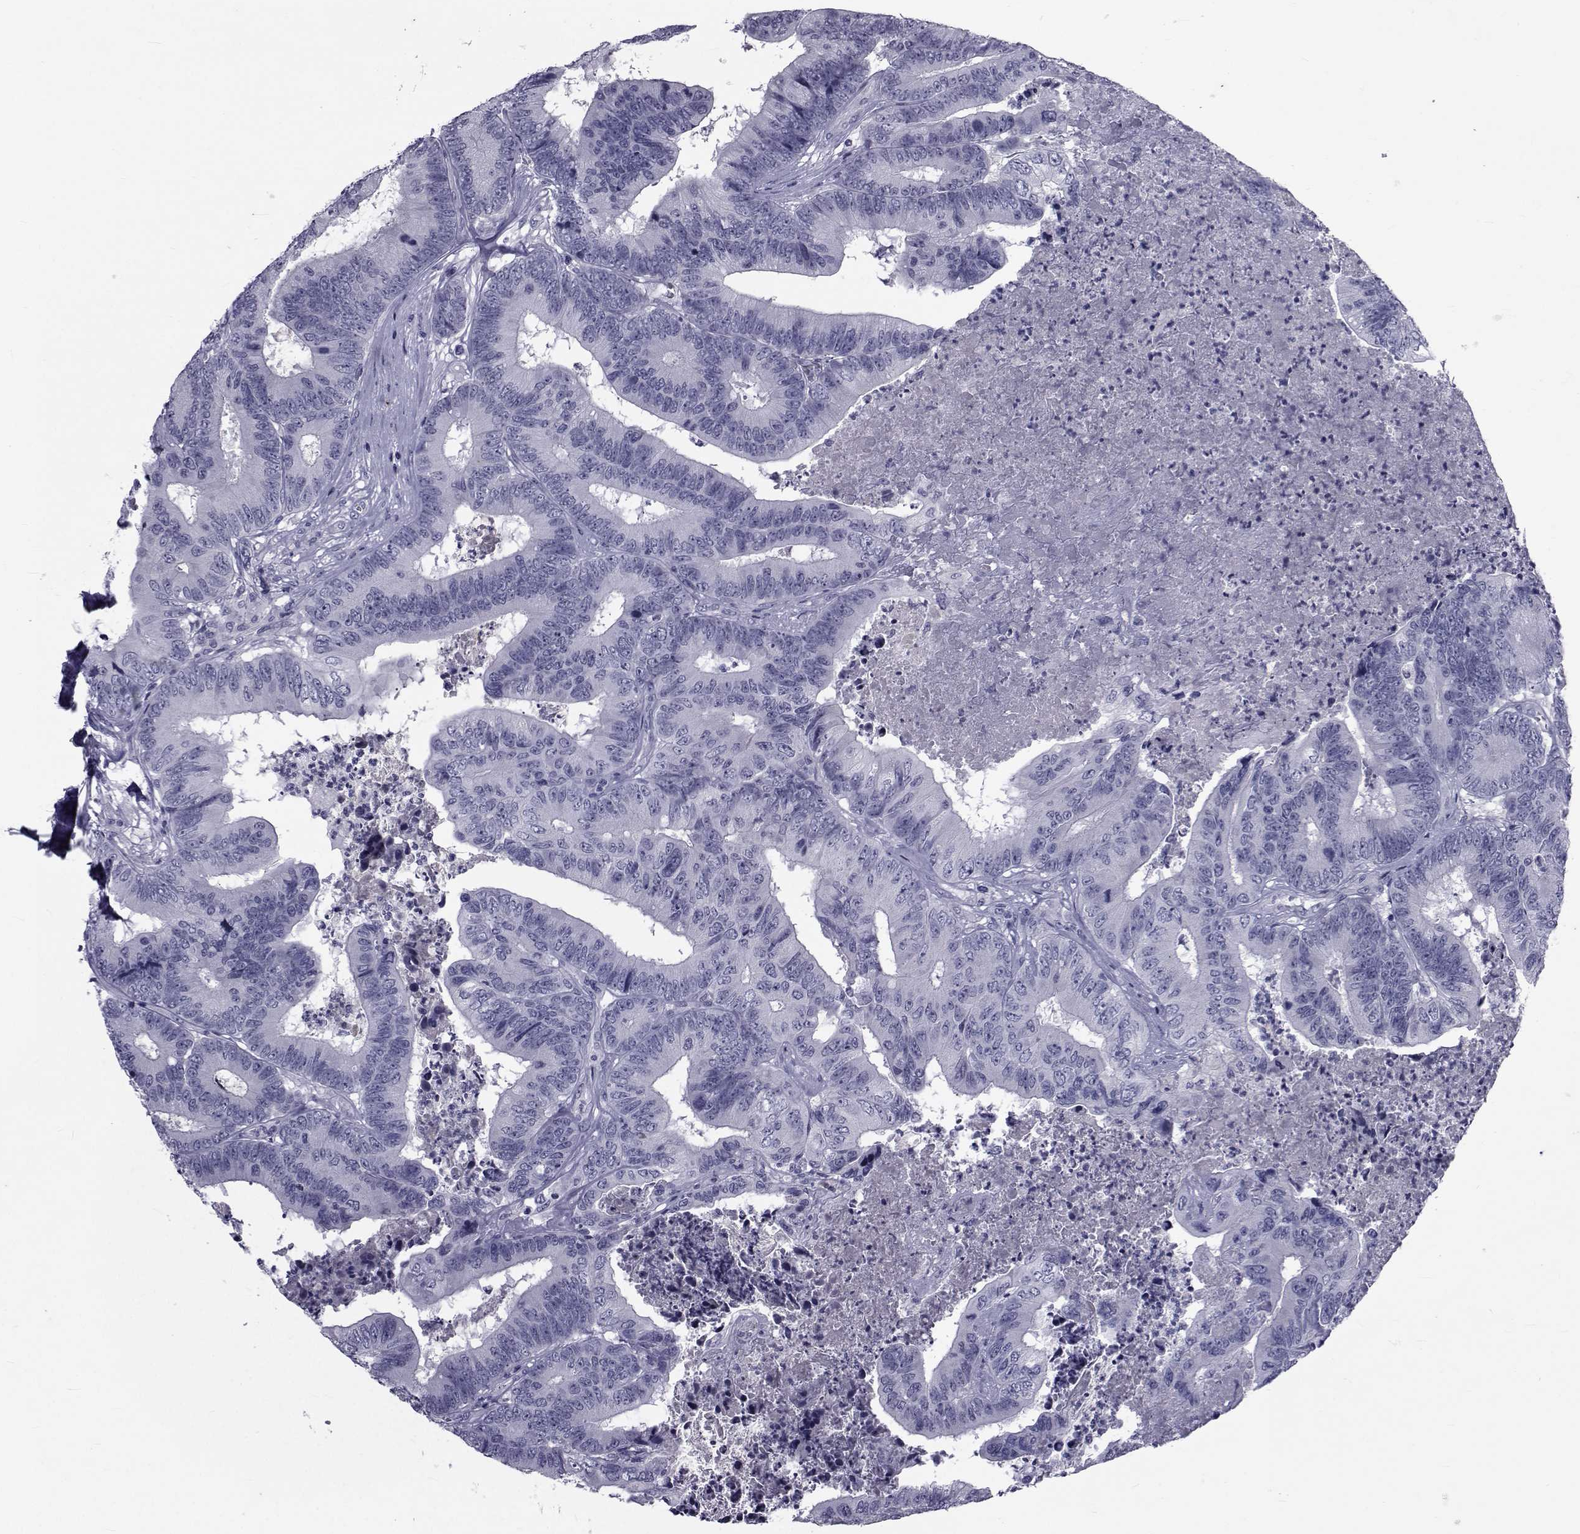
{"staining": {"intensity": "negative", "quantity": "none", "location": "none"}, "tissue": "colorectal cancer", "cell_type": "Tumor cells", "image_type": "cancer", "snomed": [{"axis": "morphology", "description": "Adenocarcinoma, NOS"}, {"axis": "topography", "description": "Colon"}], "caption": "This micrograph is of colorectal cancer stained with immunohistochemistry to label a protein in brown with the nuclei are counter-stained blue. There is no positivity in tumor cells.", "gene": "PAX2", "patient": {"sex": "male", "age": 84}}